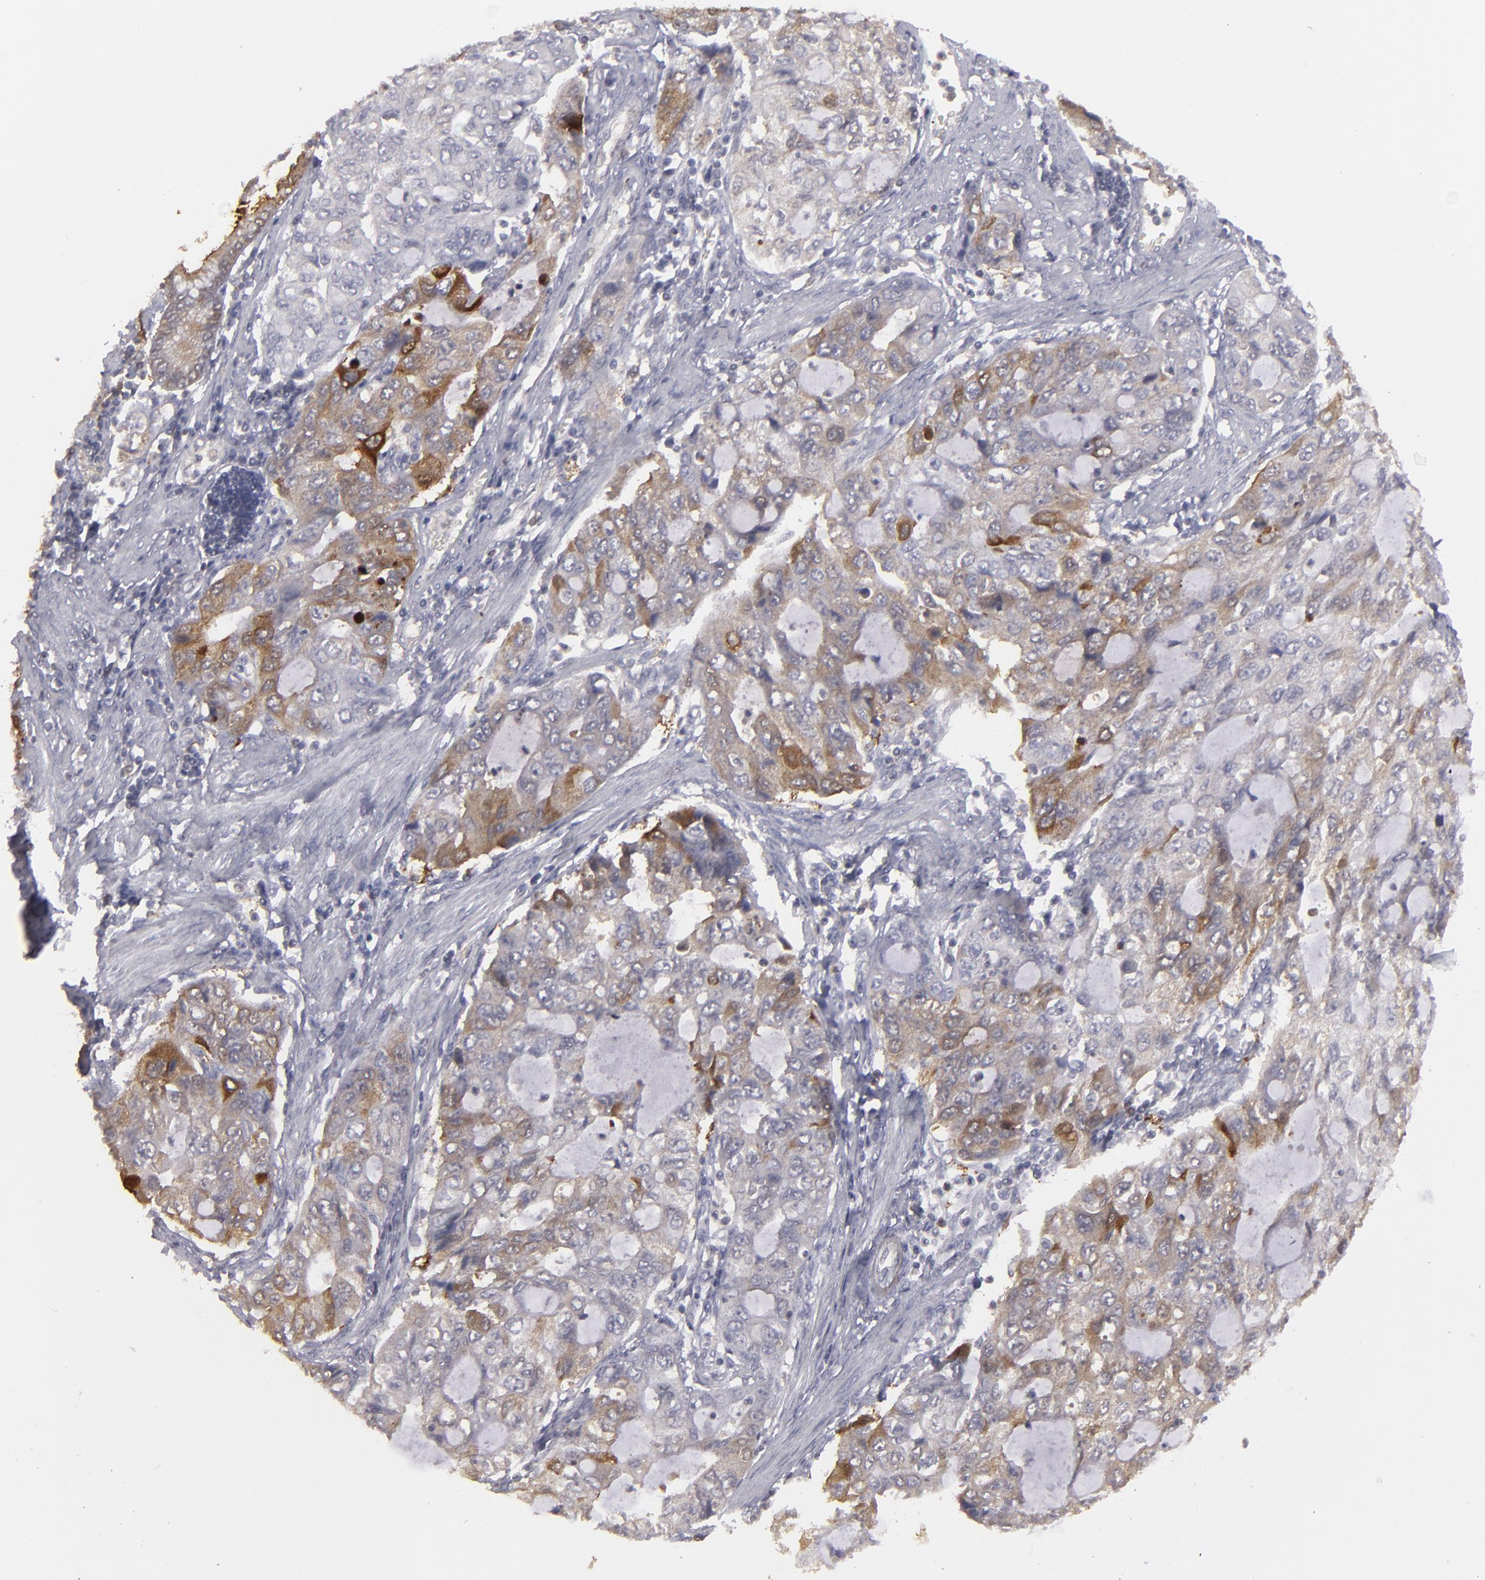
{"staining": {"intensity": "moderate", "quantity": "25%-75%", "location": "cytoplasmic/membranous"}, "tissue": "stomach cancer", "cell_type": "Tumor cells", "image_type": "cancer", "snomed": [{"axis": "morphology", "description": "Adenocarcinoma, NOS"}, {"axis": "topography", "description": "Stomach, upper"}], "caption": "IHC photomicrograph of neoplastic tissue: human adenocarcinoma (stomach) stained using IHC shows medium levels of moderate protein expression localized specifically in the cytoplasmic/membranous of tumor cells, appearing as a cytoplasmic/membranous brown color.", "gene": "SEMA3G", "patient": {"sex": "female", "age": 52}}